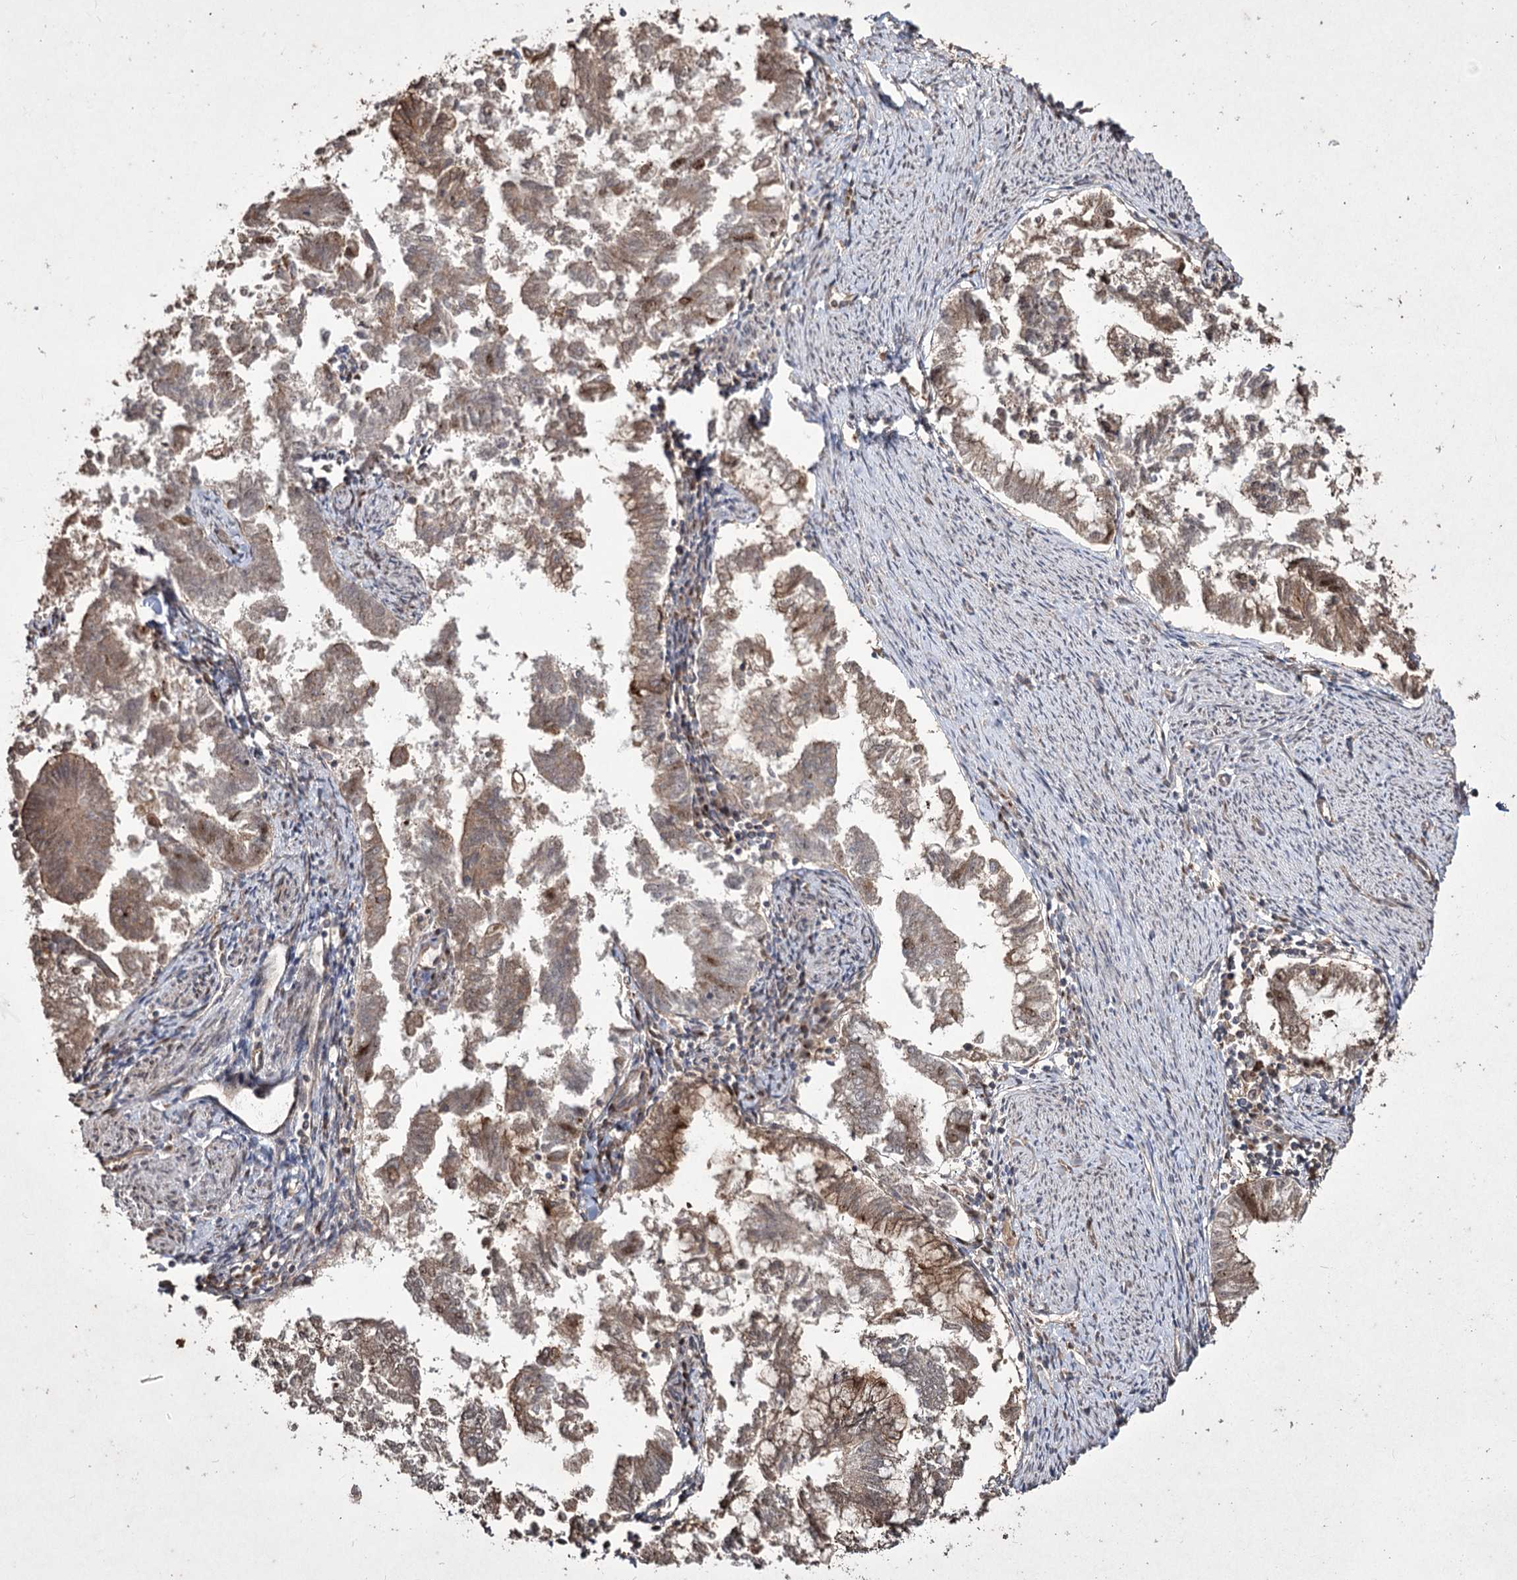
{"staining": {"intensity": "moderate", "quantity": "25%-75%", "location": "cytoplasmic/membranous,nuclear"}, "tissue": "endometrial cancer", "cell_type": "Tumor cells", "image_type": "cancer", "snomed": [{"axis": "morphology", "description": "Adenocarcinoma, NOS"}, {"axis": "topography", "description": "Endometrium"}], "caption": "High-magnification brightfield microscopy of endometrial cancer (adenocarcinoma) stained with DAB (3,3'-diaminobenzidine) (brown) and counterstained with hematoxylin (blue). tumor cells exhibit moderate cytoplasmic/membranous and nuclear positivity is identified in about25%-75% of cells.", "gene": "PRC1", "patient": {"sex": "female", "age": 79}}